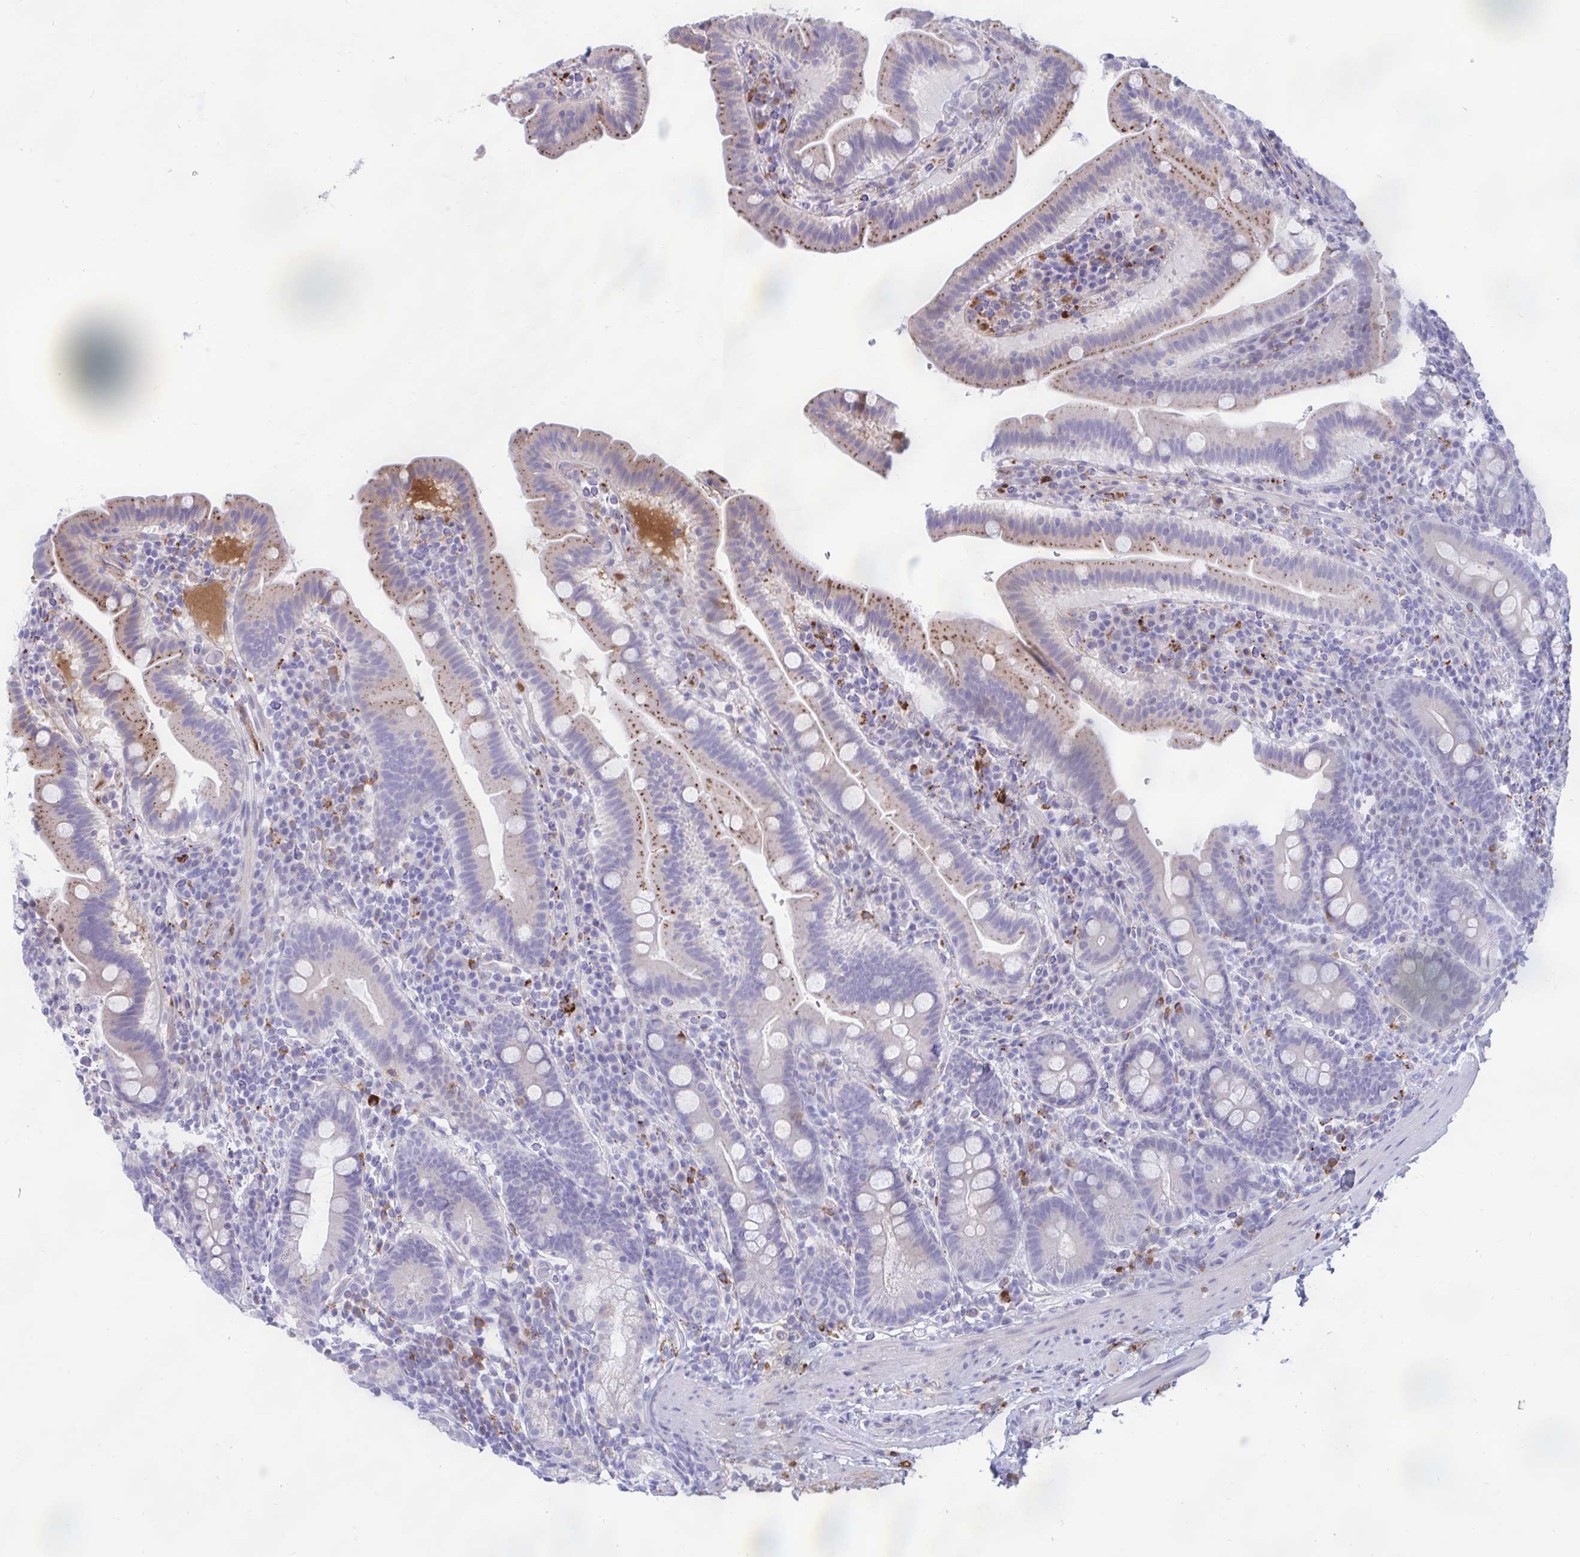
{"staining": {"intensity": "moderate", "quantity": "25%-75%", "location": "cytoplasmic/membranous"}, "tissue": "small intestine", "cell_type": "Glandular cells", "image_type": "normal", "snomed": [{"axis": "morphology", "description": "Normal tissue, NOS"}, {"axis": "topography", "description": "Small intestine"}], "caption": "The micrograph demonstrates staining of unremarkable small intestine, revealing moderate cytoplasmic/membranous protein staining (brown color) within glandular cells.", "gene": "FAM219B", "patient": {"sex": "male", "age": 26}}